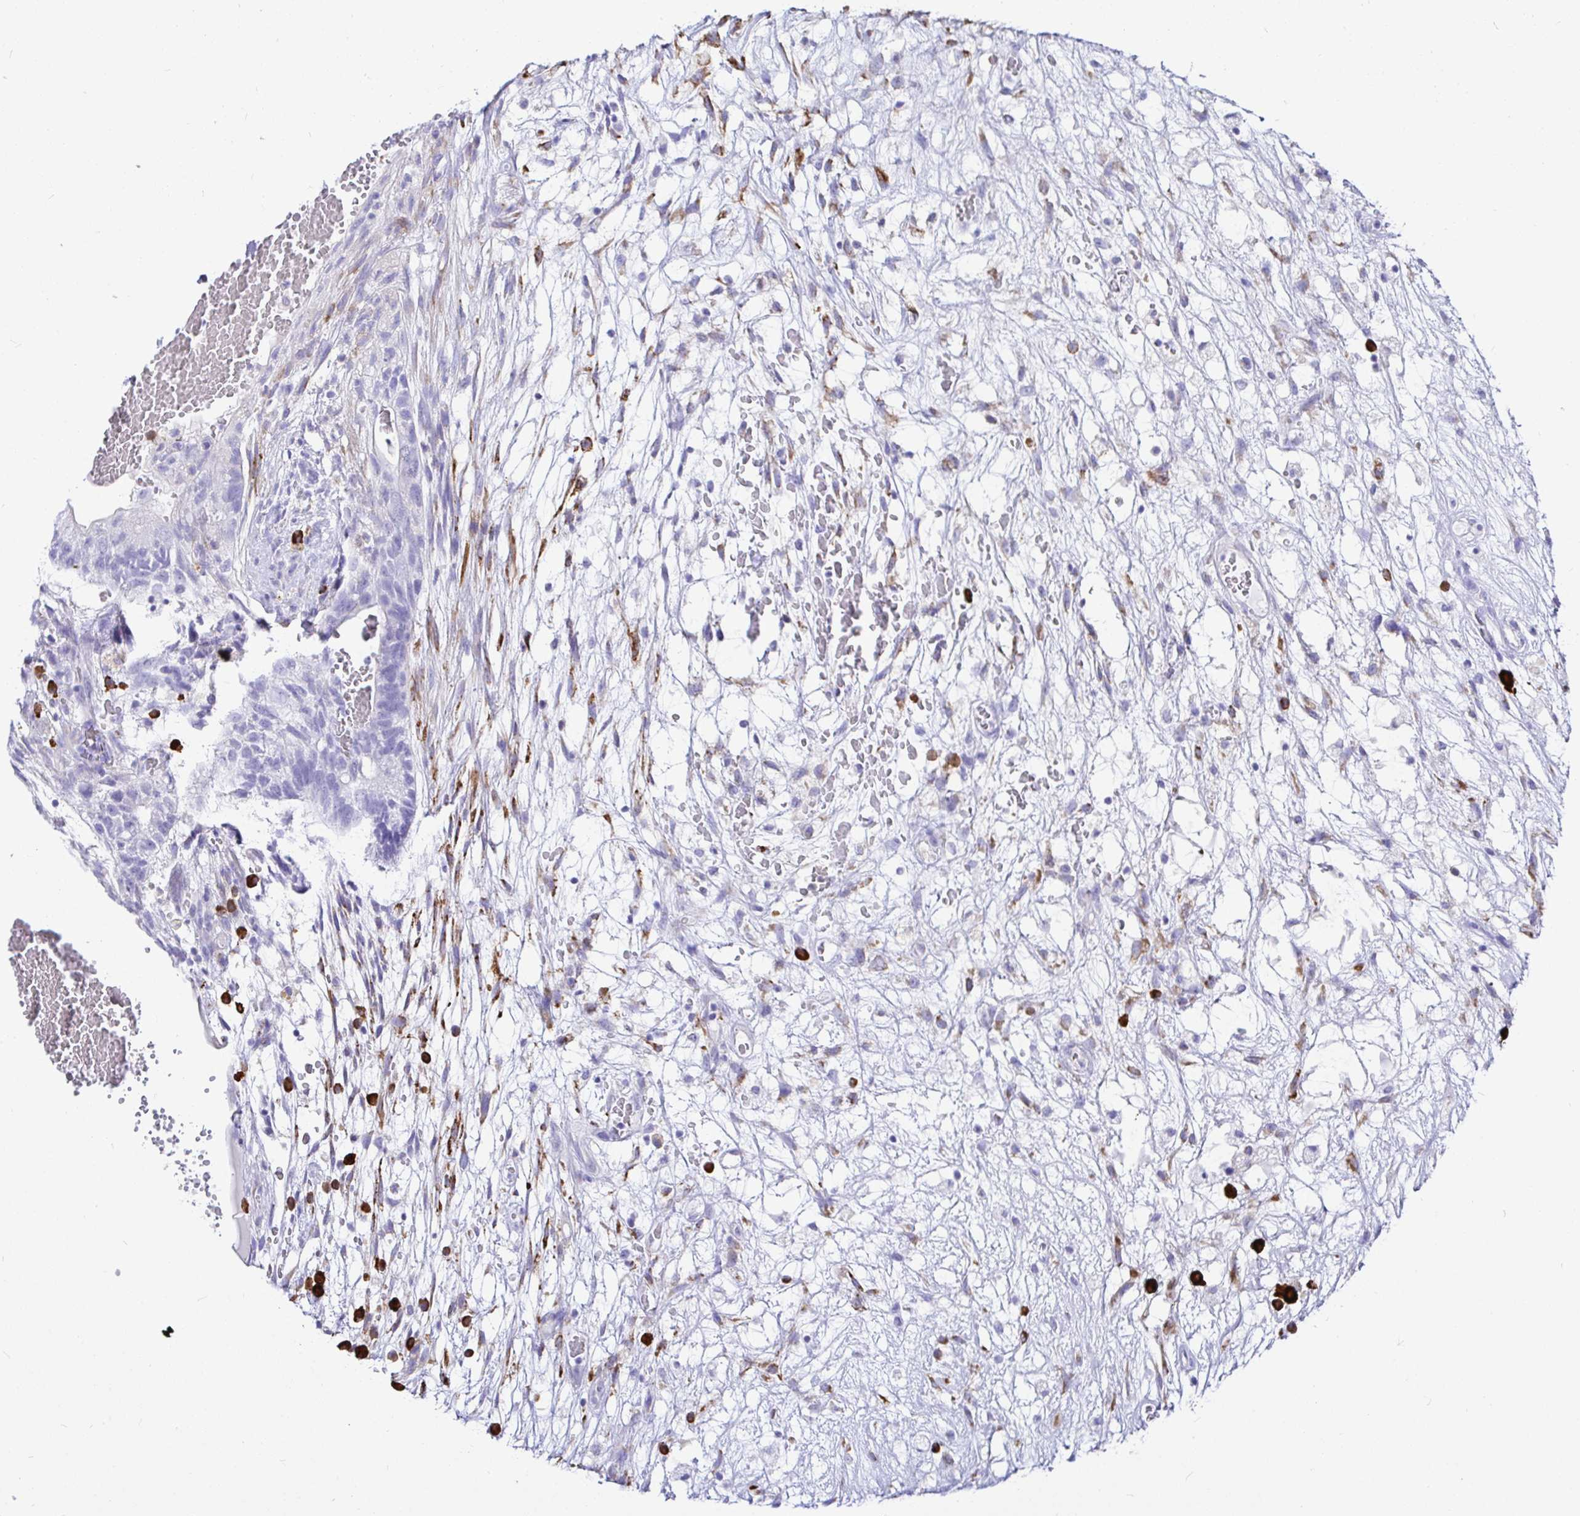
{"staining": {"intensity": "negative", "quantity": "none", "location": "none"}, "tissue": "testis cancer", "cell_type": "Tumor cells", "image_type": "cancer", "snomed": [{"axis": "morphology", "description": "Normal tissue, NOS"}, {"axis": "morphology", "description": "Carcinoma, Embryonal, NOS"}, {"axis": "topography", "description": "Testis"}], "caption": "This photomicrograph is of testis cancer stained with immunohistochemistry (IHC) to label a protein in brown with the nuclei are counter-stained blue. There is no staining in tumor cells. (Brightfield microscopy of DAB IHC at high magnification).", "gene": "CCDC62", "patient": {"sex": "male", "age": 32}}